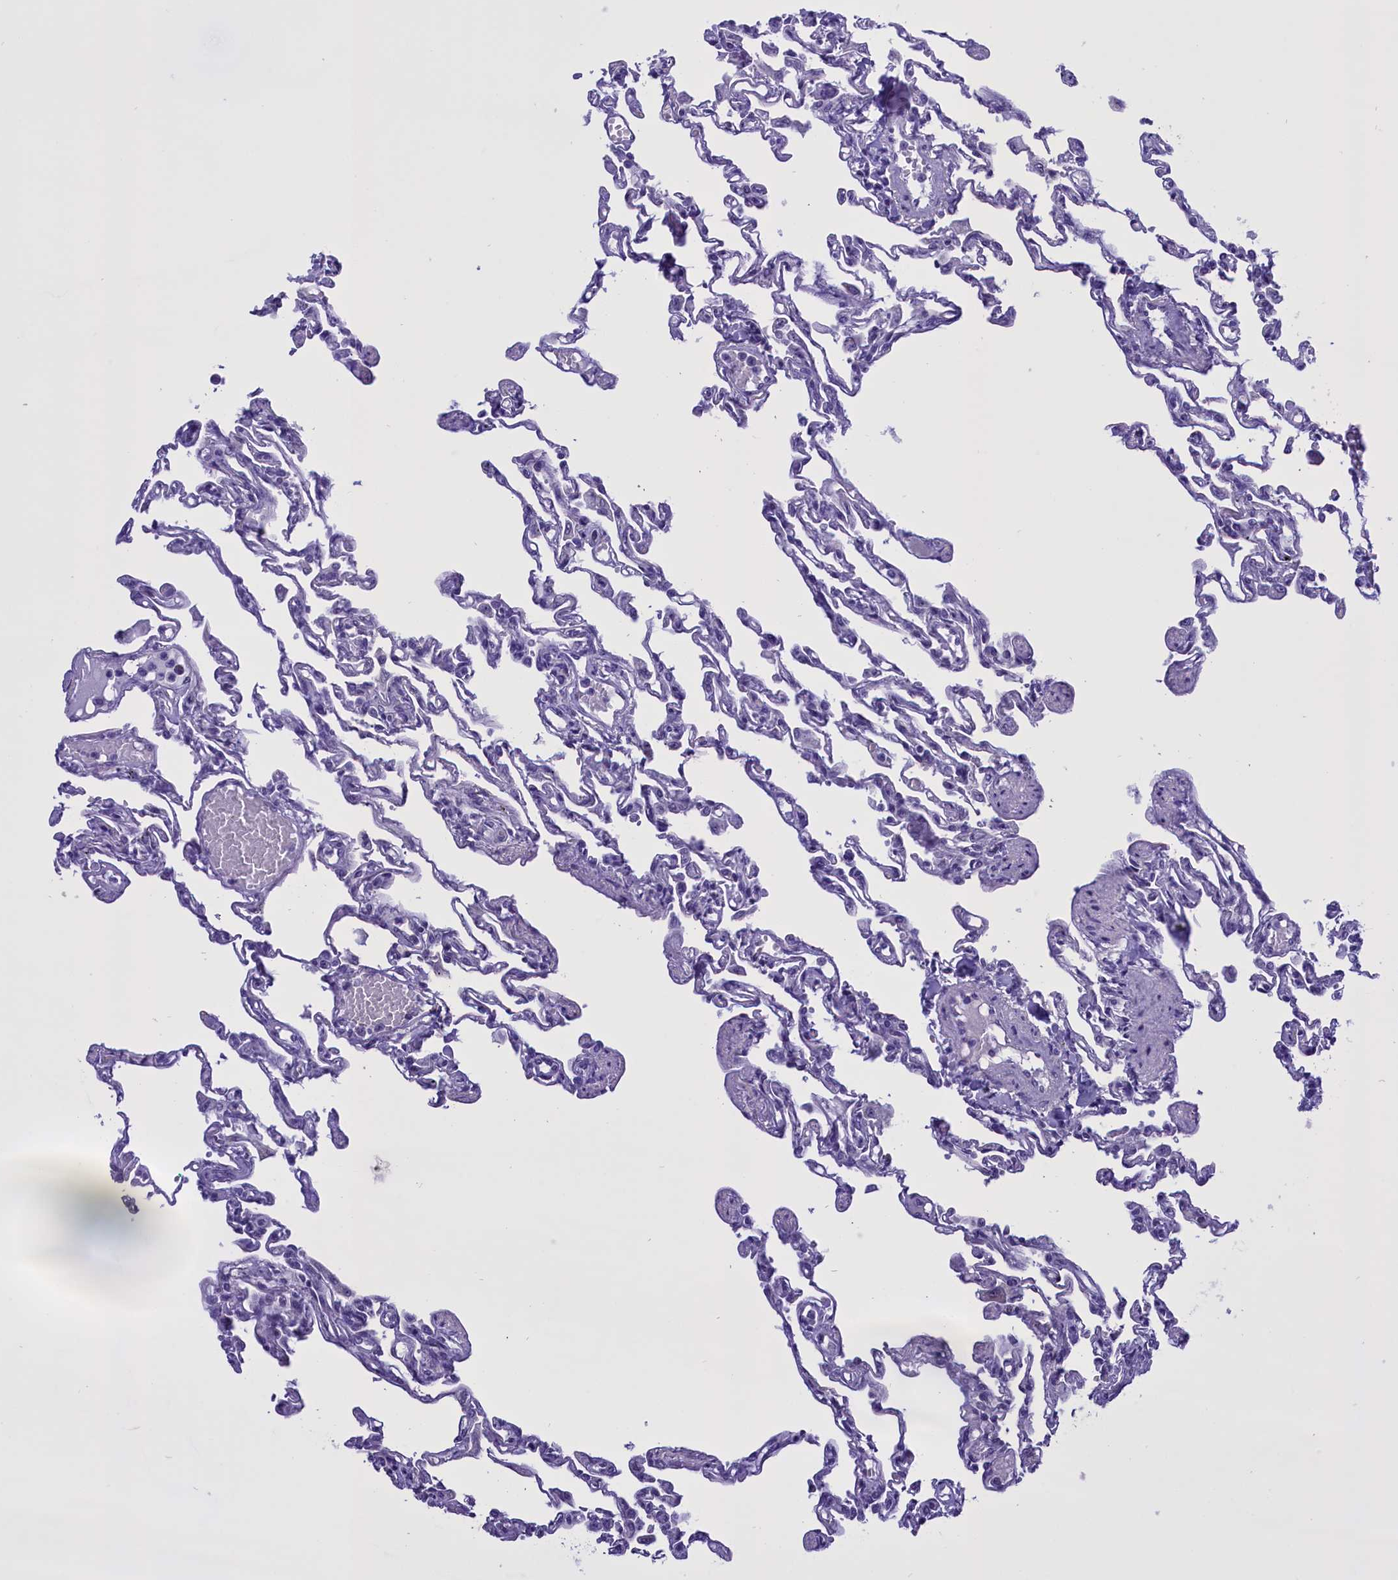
{"staining": {"intensity": "negative", "quantity": "none", "location": "none"}, "tissue": "lung", "cell_type": "Alveolar cells", "image_type": "normal", "snomed": [{"axis": "morphology", "description": "Normal tissue, NOS"}, {"axis": "topography", "description": "Lung"}], "caption": "This is an immunohistochemistry (IHC) micrograph of normal lung. There is no positivity in alveolar cells.", "gene": "TBL3", "patient": {"sex": "male", "age": 21}}